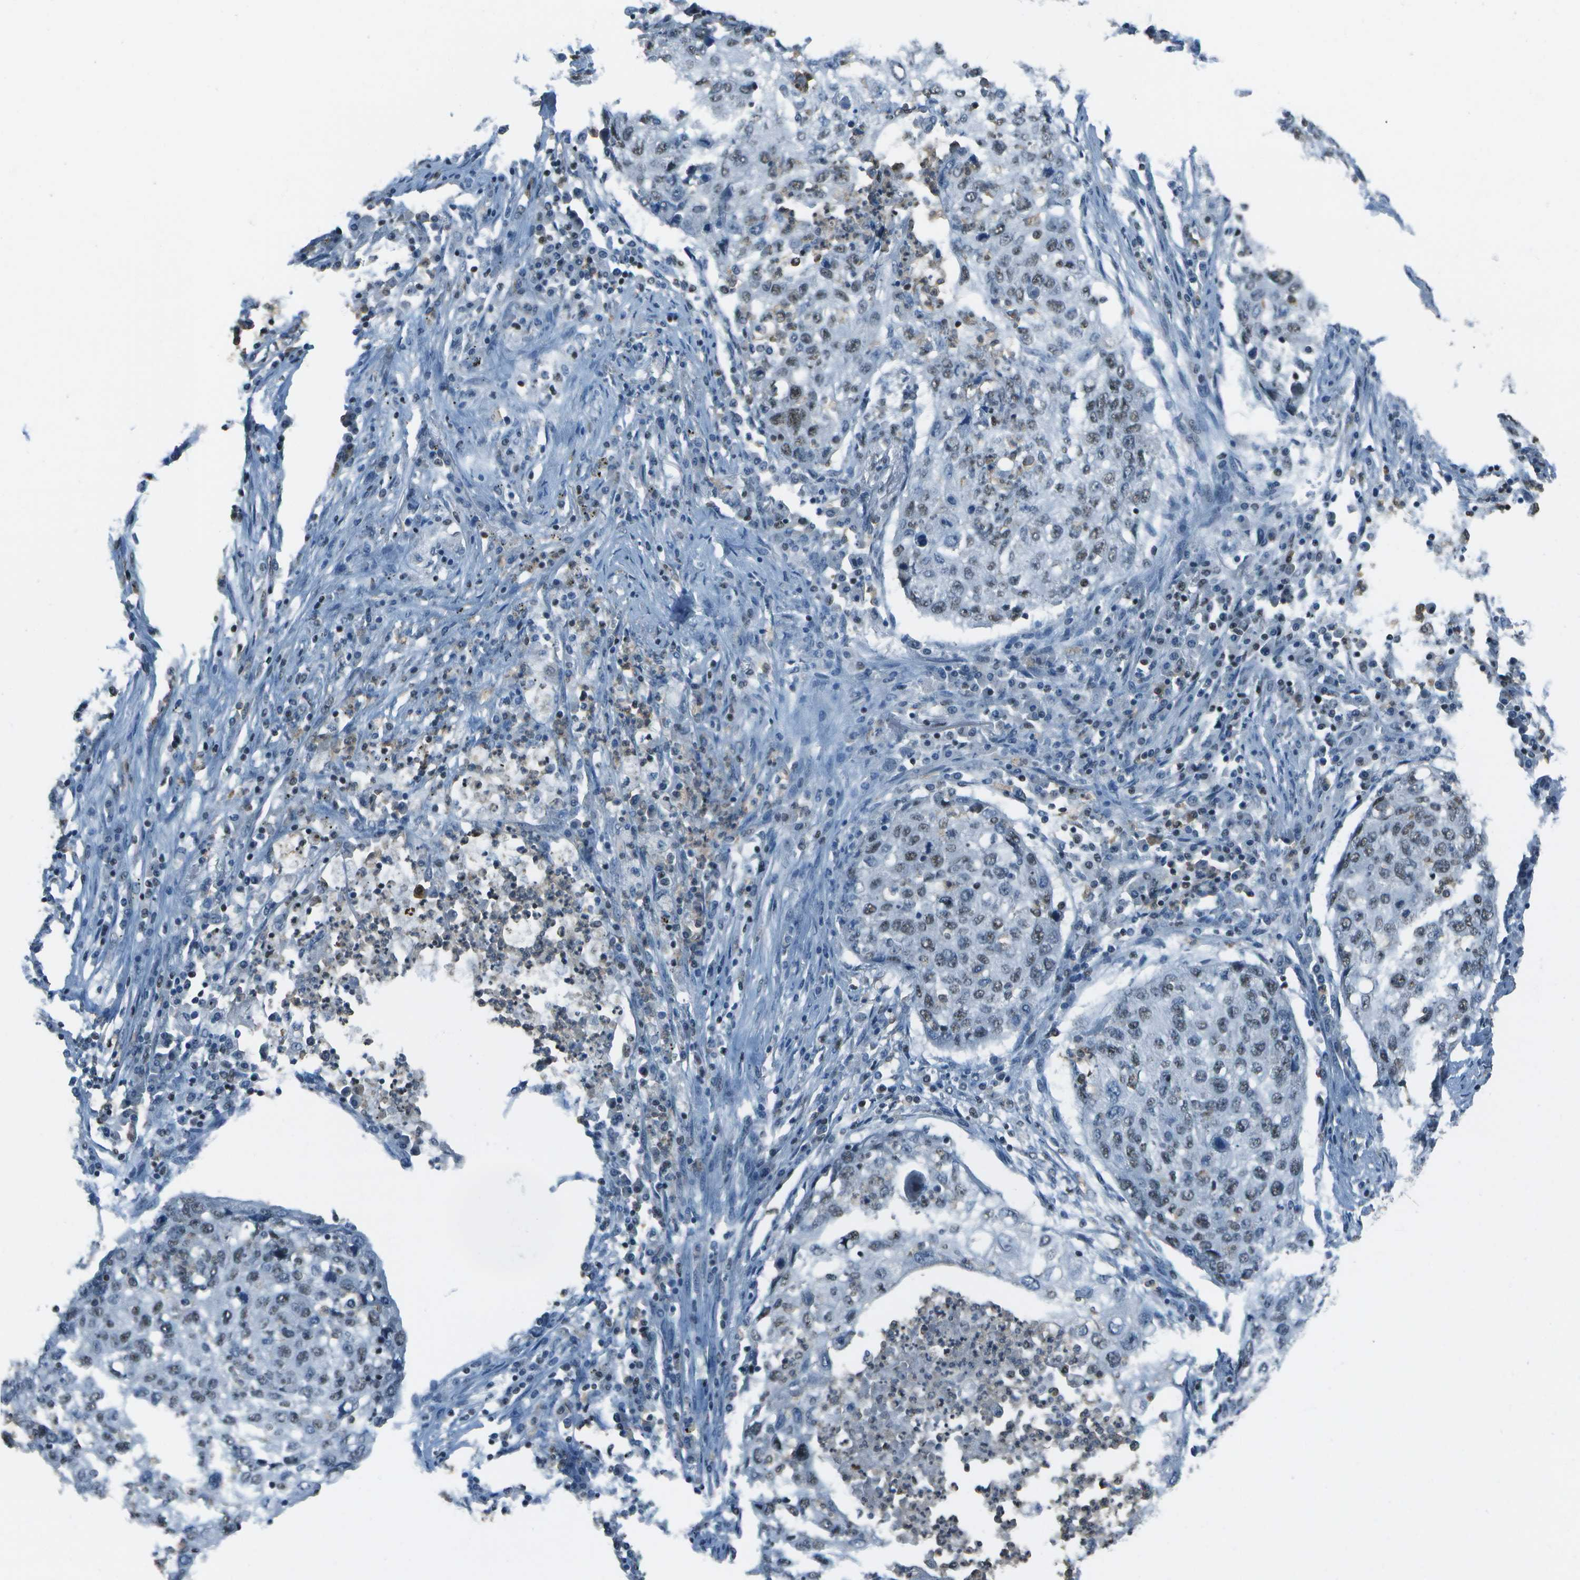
{"staining": {"intensity": "weak", "quantity": ">75%", "location": "nuclear"}, "tissue": "lung cancer", "cell_type": "Tumor cells", "image_type": "cancer", "snomed": [{"axis": "morphology", "description": "Squamous cell carcinoma, NOS"}, {"axis": "topography", "description": "Lung"}], "caption": "Tumor cells exhibit weak nuclear expression in about >75% of cells in lung cancer.", "gene": "DEPDC1", "patient": {"sex": "female", "age": 63}}